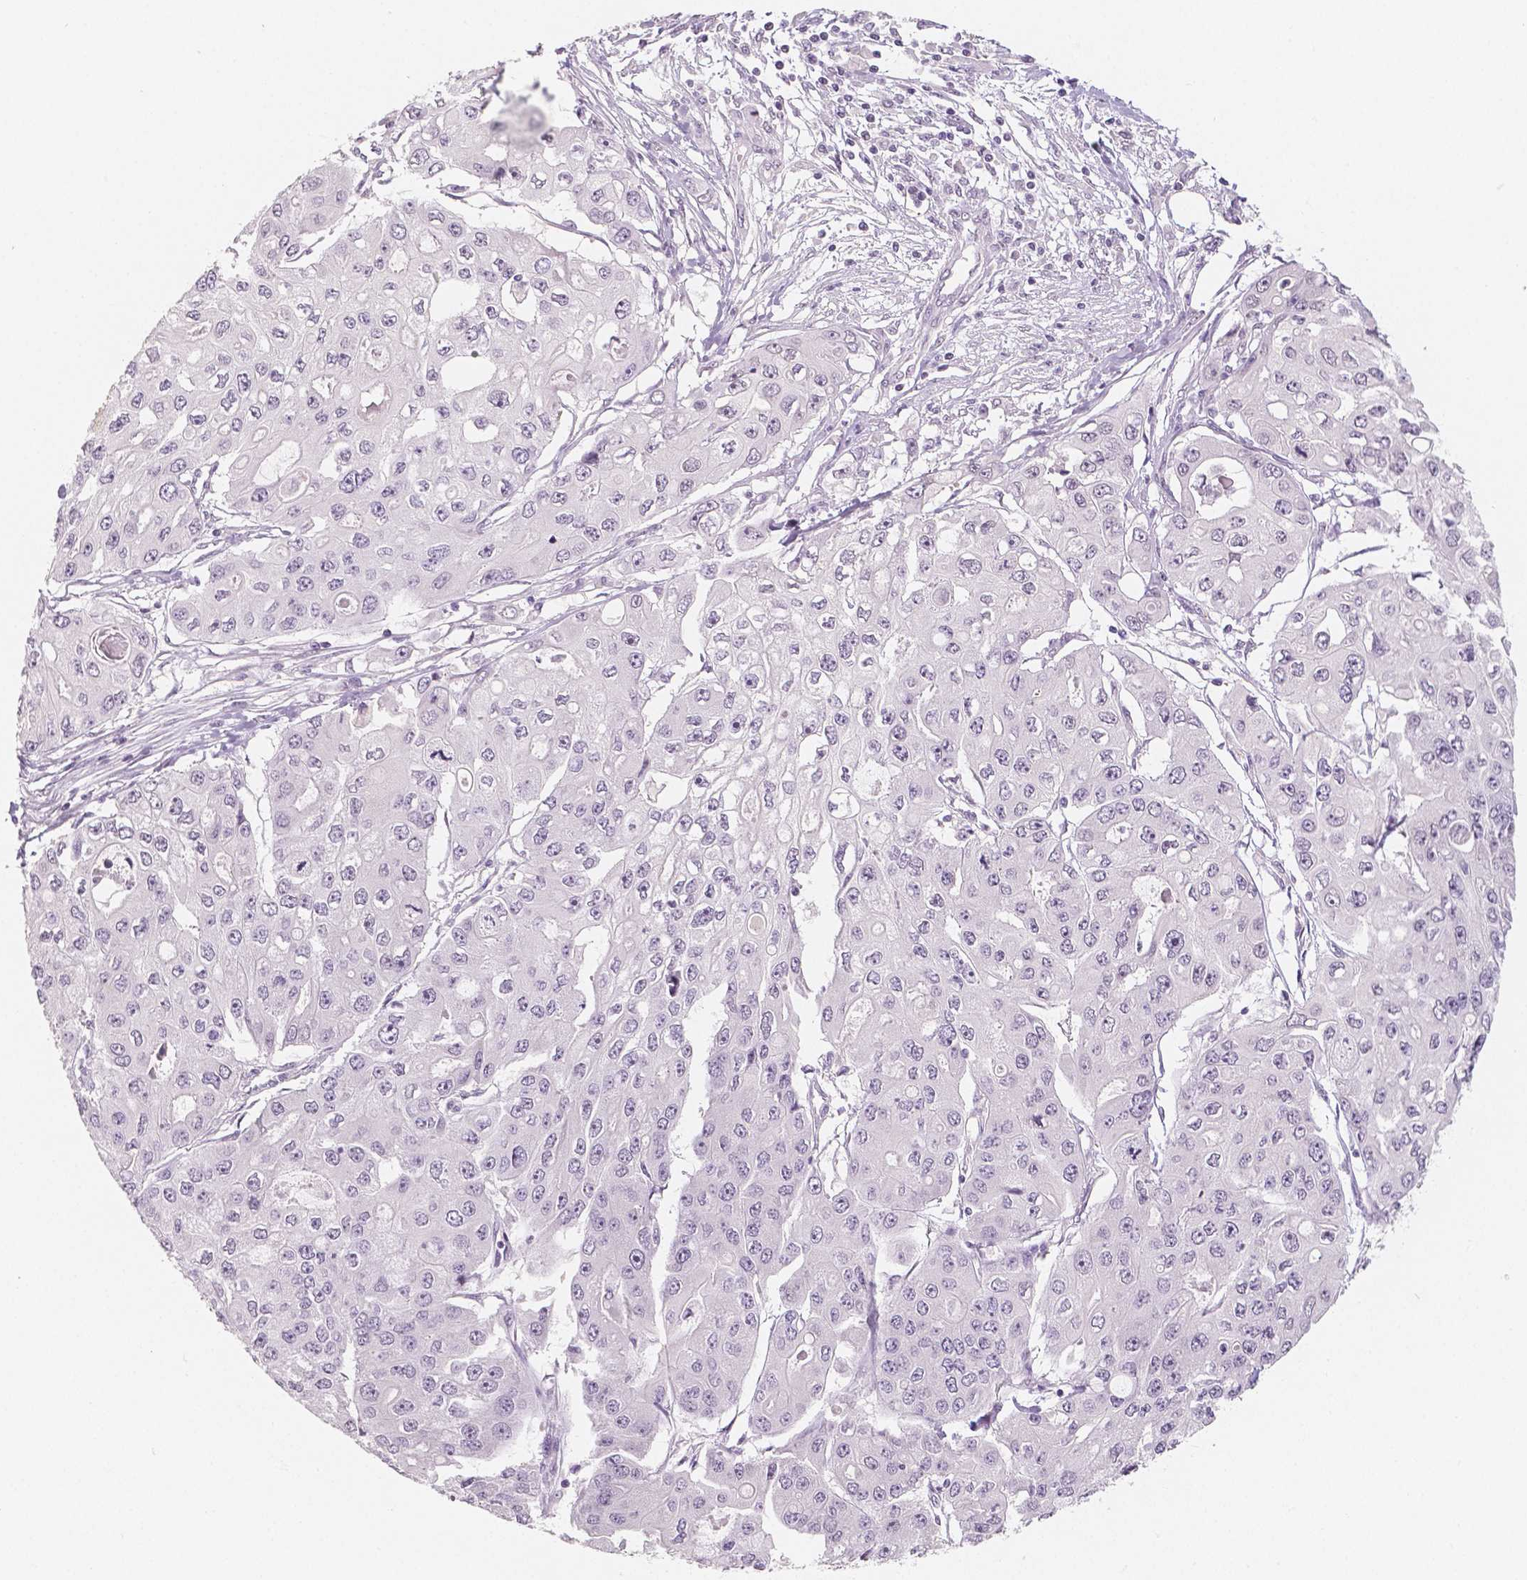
{"staining": {"intensity": "negative", "quantity": "none", "location": "none"}, "tissue": "ovarian cancer", "cell_type": "Tumor cells", "image_type": "cancer", "snomed": [{"axis": "morphology", "description": "Cystadenocarcinoma, serous, NOS"}, {"axis": "topography", "description": "Ovary"}], "caption": "Histopathology image shows no significant protein expression in tumor cells of serous cystadenocarcinoma (ovarian).", "gene": "KDM5B", "patient": {"sex": "female", "age": 56}}